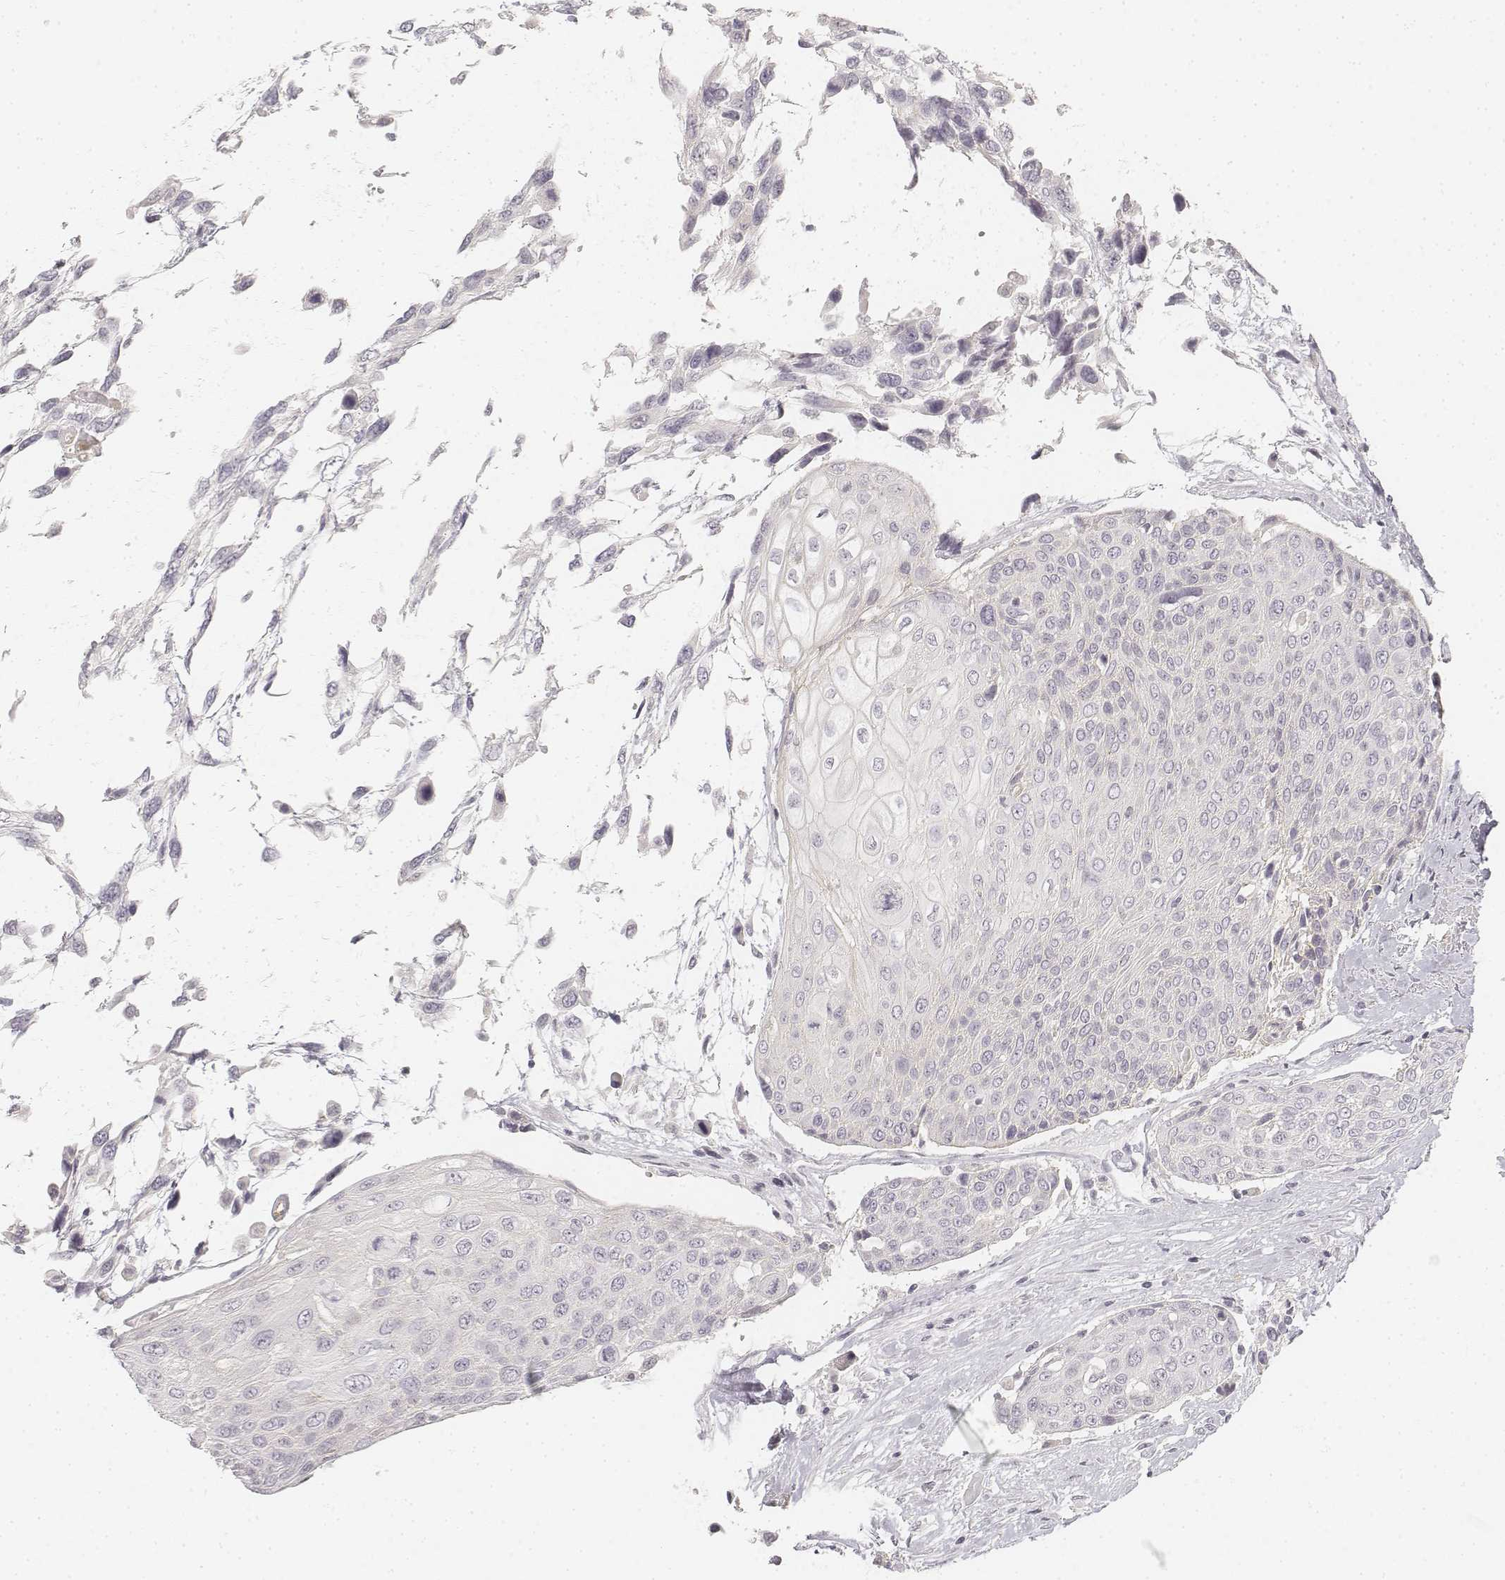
{"staining": {"intensity": "negative", "quantity": "none", "location": "none"}, "tissue": "urothelial cancer", "cell_type": "Tumor cells", "image_type": "cancer", "snomed": [{"axis": "morphology", "description": "Urothelial carcinoma, High grade"}, {"axis": "topography", "description": "Urinary bladder"}], "caption": "Immunohistochemistry (IHC) of human urothelial cancer displays no positivity in tumor cells.", "gene": "DSG4", "patient": {"sex": "female", "age": 70}}